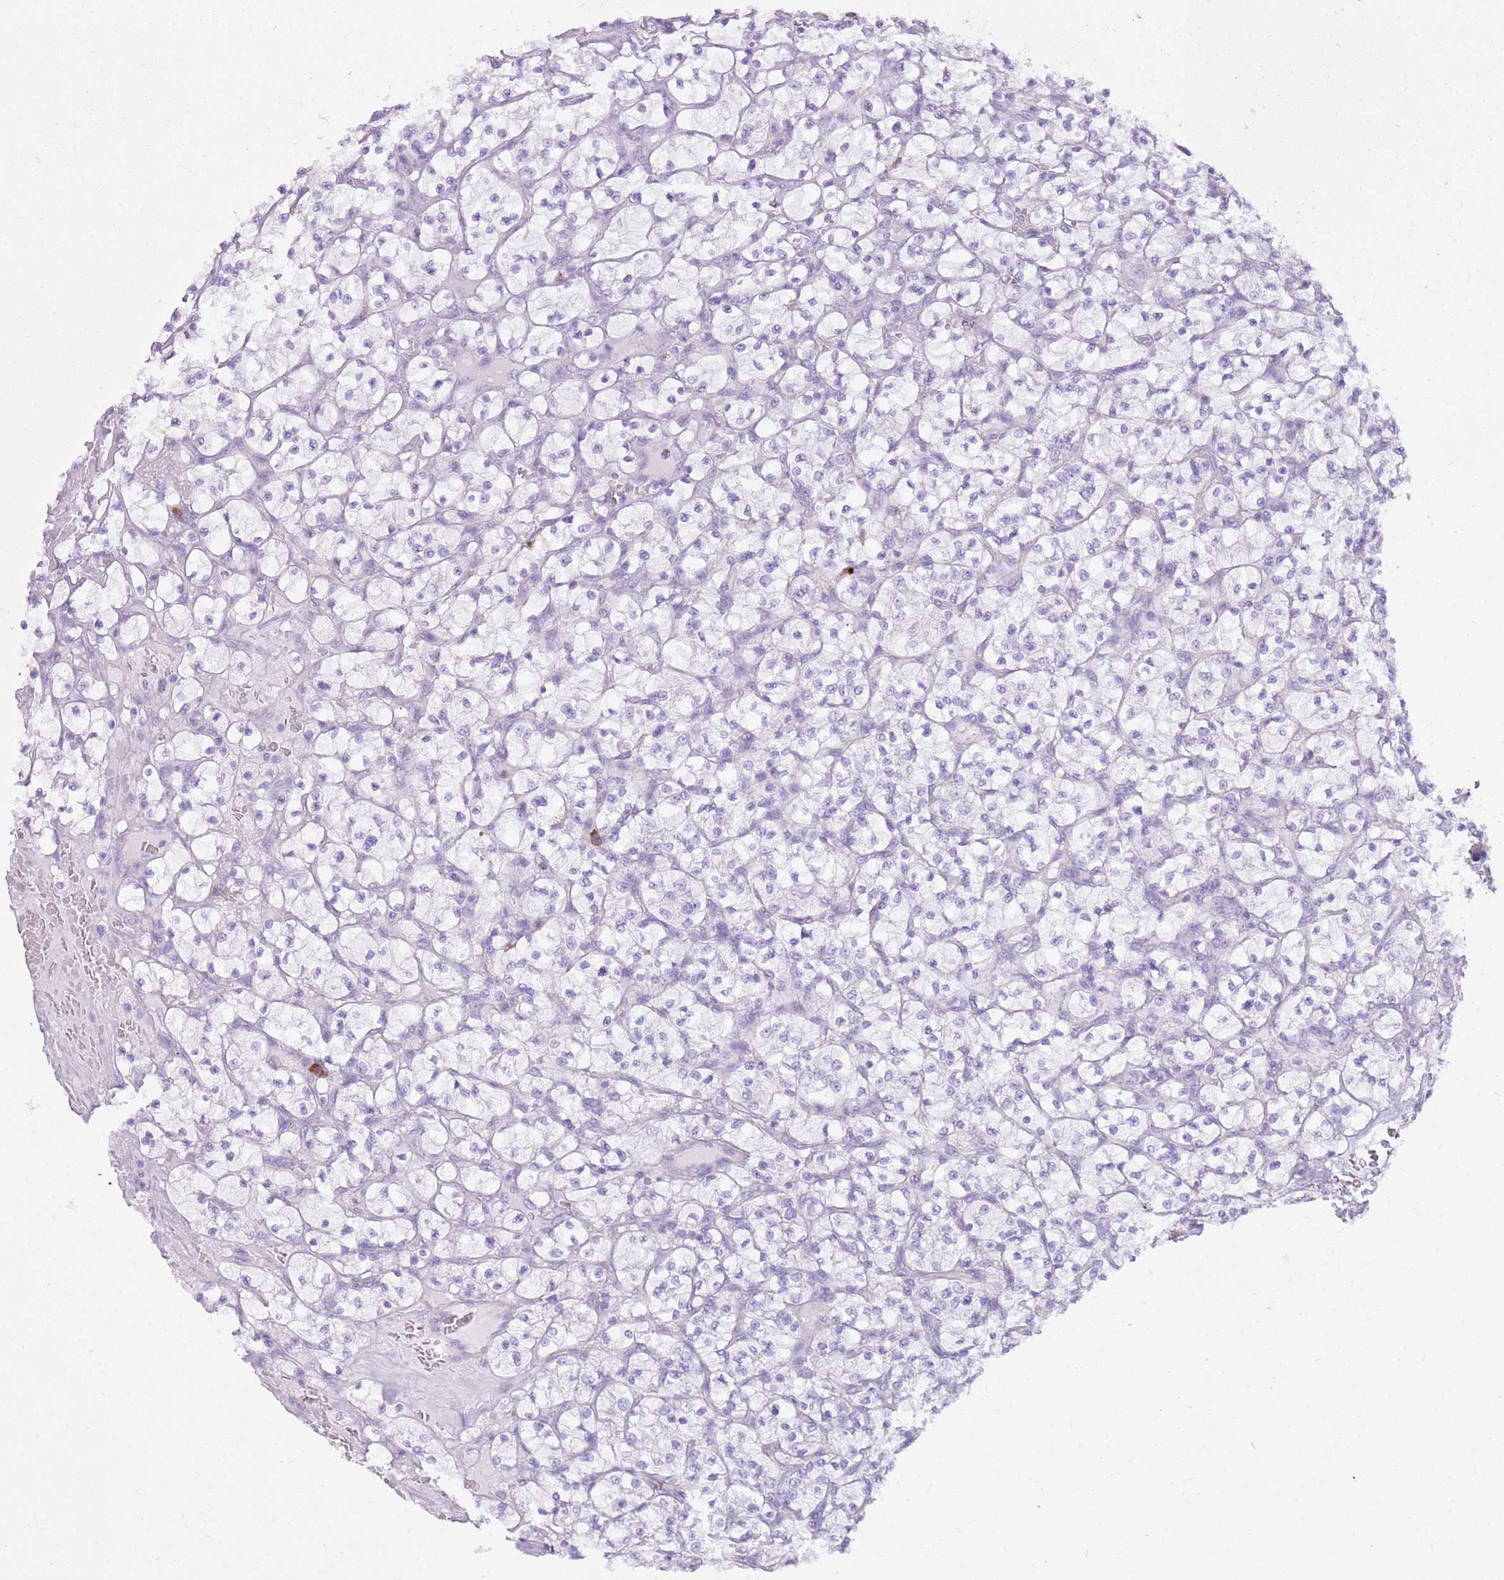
{"staining": {"intensity": "negative", "quantity": "none", "location": "none"}, "tissue": "renal cancer", "cell_type": "Tumor cells", "image_type": "cancer", "snomed": [{"axis": "morphology", "description": "Adenocarcinoma, NOS"}, {"axis": "topography", "description": "Kidney"}], "caption": "High power microscopy photomicrograph of an IHC histopathology image of adenocarcinoma (renal), revealing no significant positivity in tumor cells.", "gene": "CD177", "patient": {"sex": "female", "age": 64}}